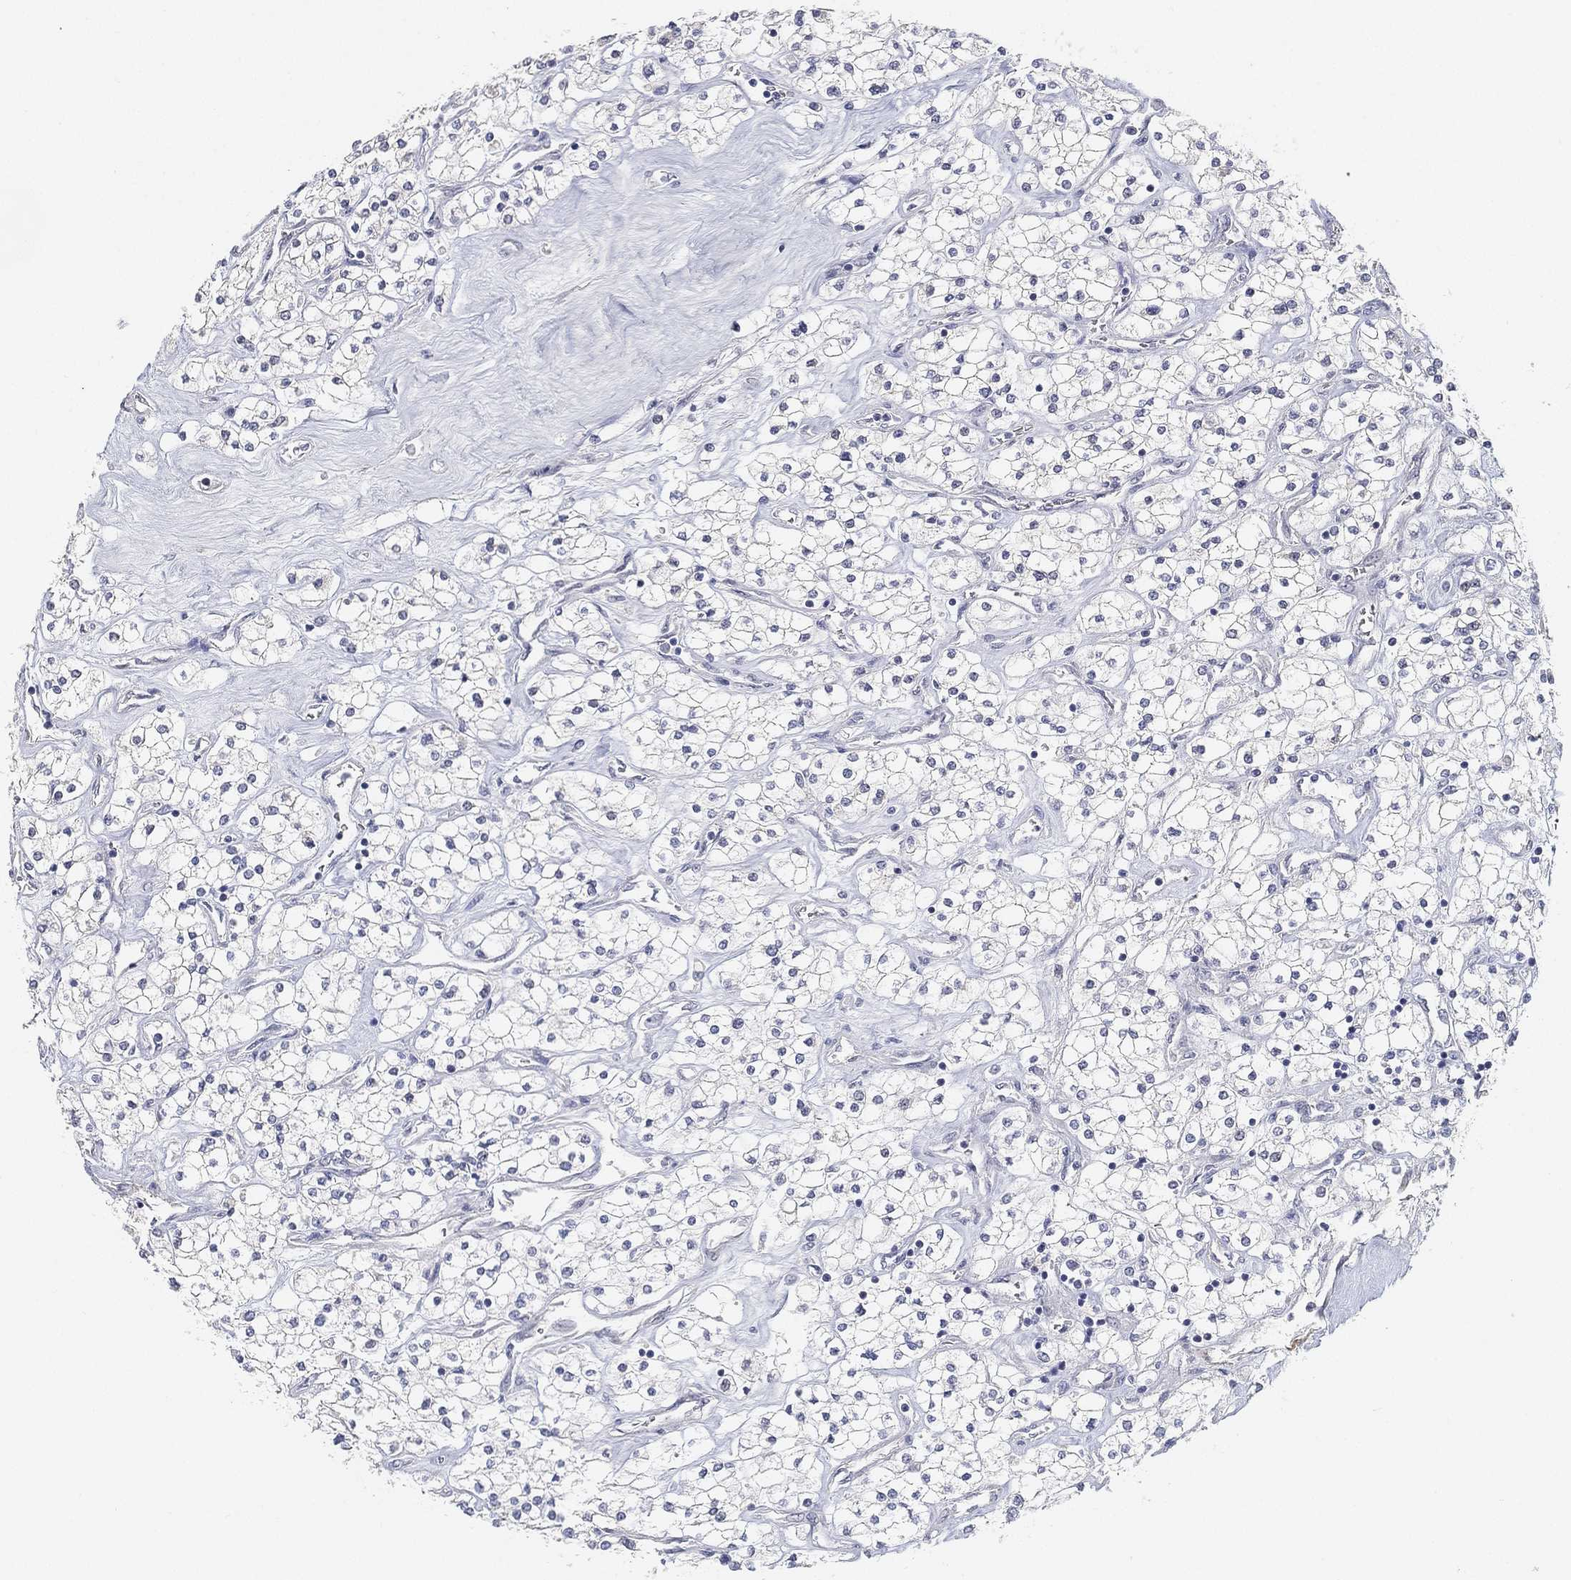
{"staining": {"intensity": "negative", "quantity": "none", "location": "none"}, "tissue": "renal cancer", "cell_type": "Tumor cells", "image_type": "cancer", "snomed": [{"axis": "morphology", "description": "Adenocarcinoma, NOS"}, {"axis": "topography", "description": "Kidney"}], "caption": "This micrograph is of renal adenocarcinoma stained with IHC to label a protein in brown with the nuclei are counter-stained blue. There is no positivity in tumor cells. (Immunohistochemistry, brightfield microscopy, high magnification).", "gene": "GPR61", "patient": {"sex": "male", "age": 80}}